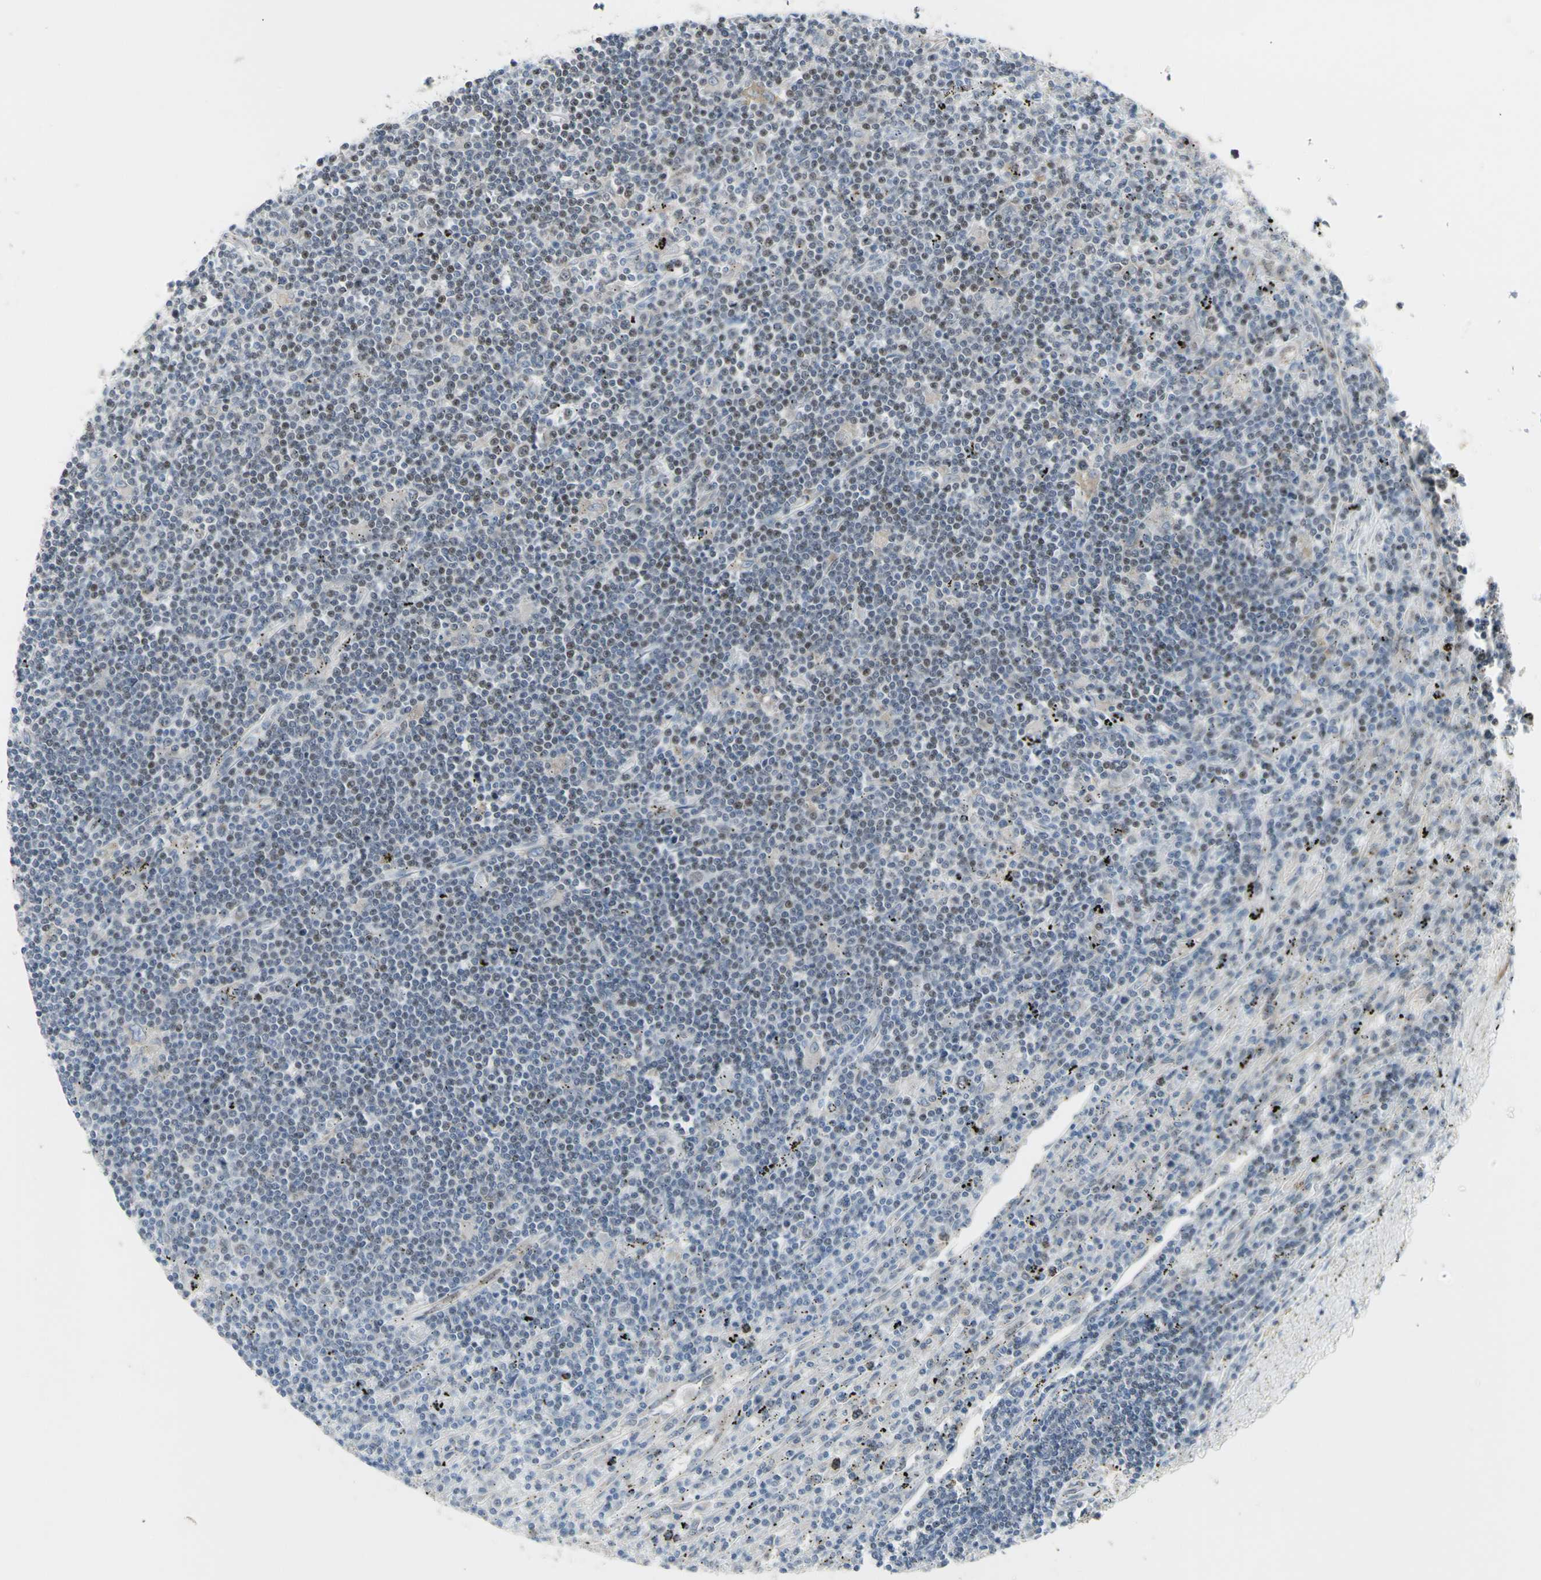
{"staining": {"intensity": "moderate", "quantity": "<25%", "location": "nuclear"}, "tissue": "lymphoma", "cell_type": "Tumor cells", "image_type": "cancer", "snomed": [{"axis": "morphology", "description": "Malignant lymphoma, non-Hodgkin's type, Low grade"}, {"axis": "topography", "description": "Spleen"}], "caption": "A brown stain highlights moderate nuclear staining of a protein in human malignant lymphoma, non-Hodgkin's type (low-grade) tumor cells.", "gene": "DHRS7B", "patient": {"sex": "male", "age": 76}}